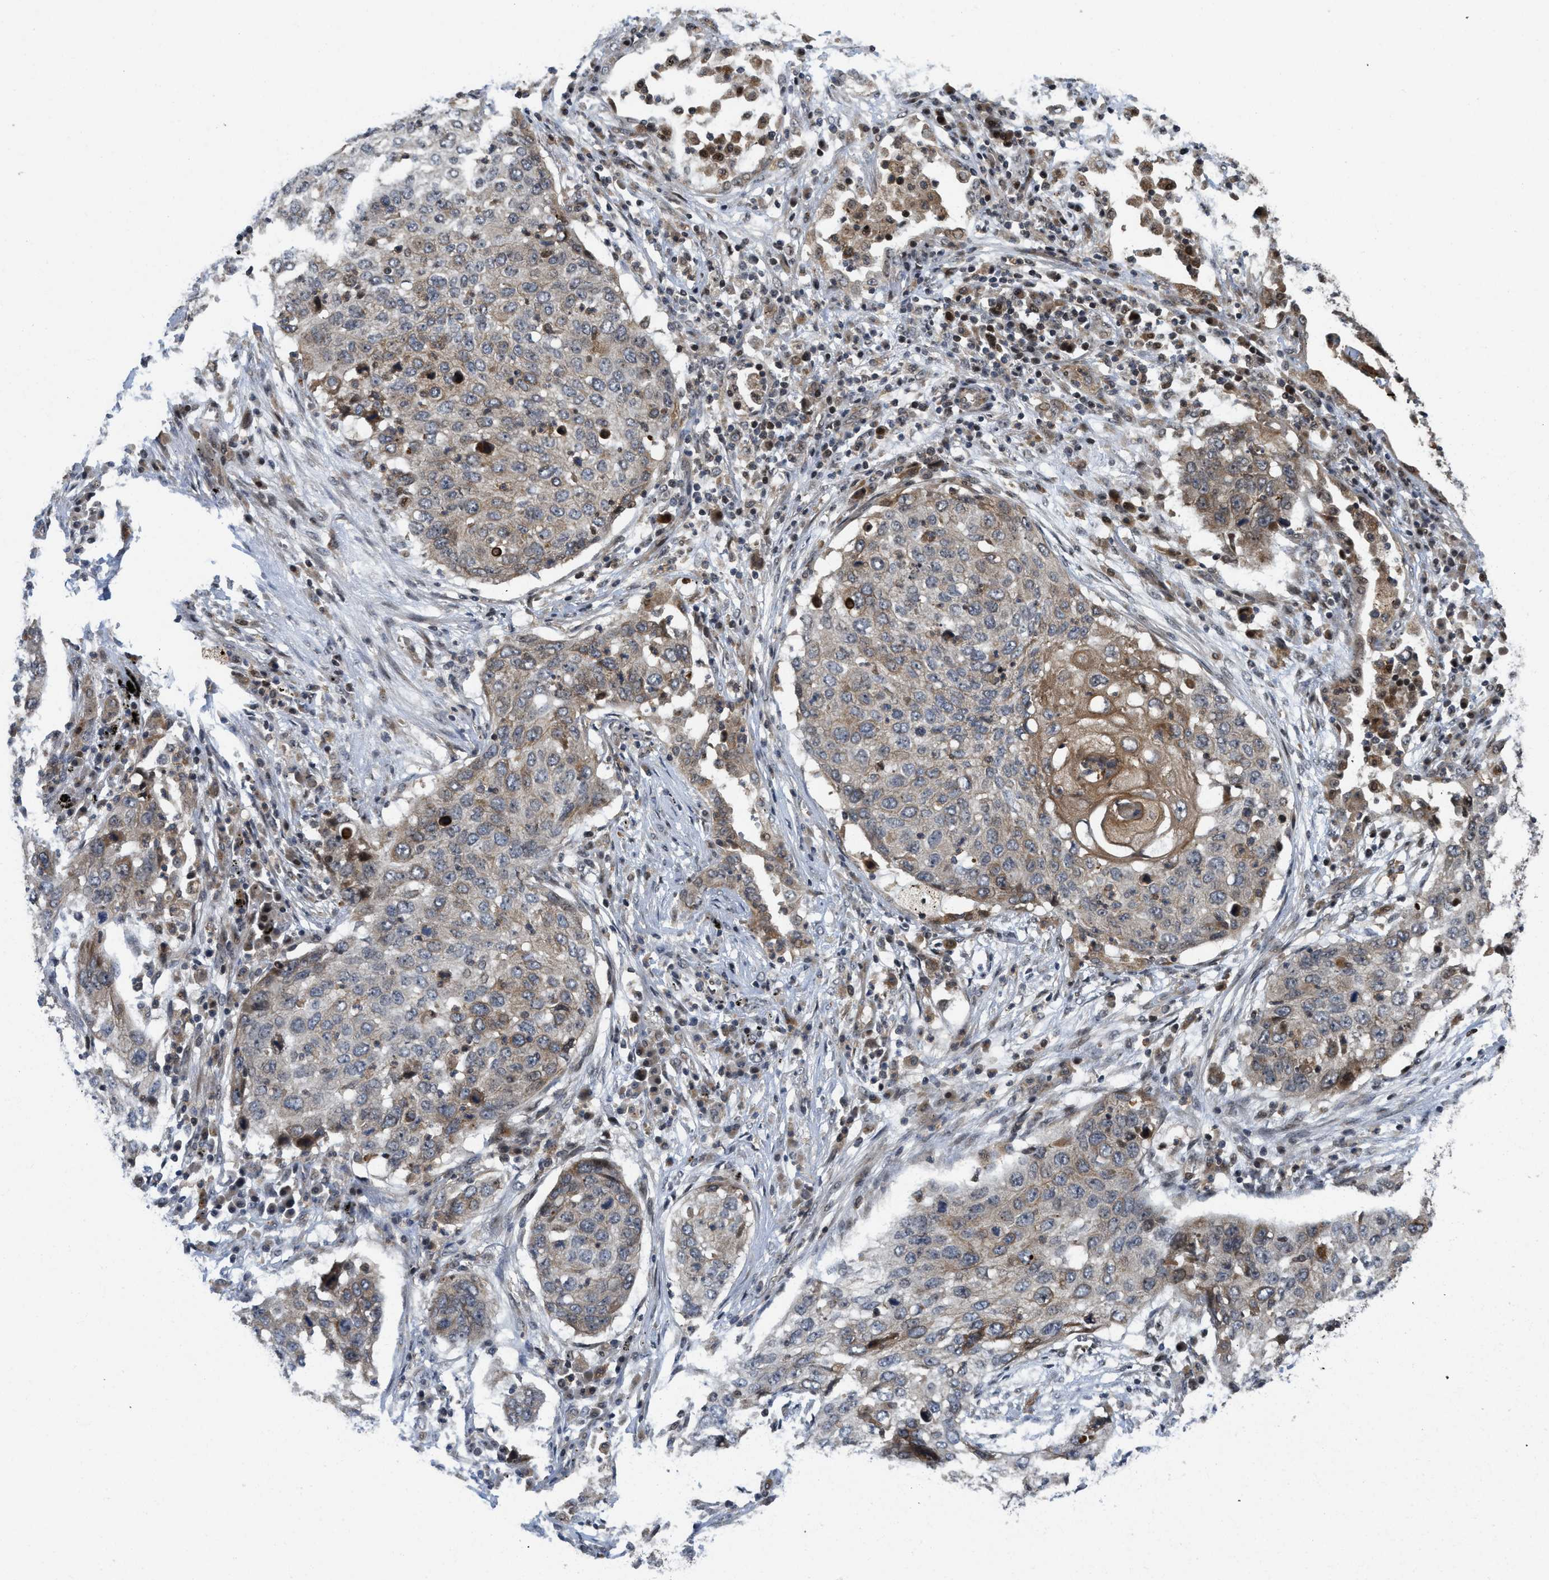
{"staining": {"intensity": "moderate", "quantity": "<25%", "location": "cytoplasmic/membranous"}, "tissue": "lung cancer", "cell_type": "Tumor cells", "image_type": "cancer", "snomed": [{"axis": "morphology", "description": "Squamous cell carcinoma, NOS"}, {"axis": "topography", "description": "Lung"}], "caption": "A high-resolution photomicrograph shows immunohistochemistry (IHC) staining of lung cancer (squamous cell carcinoma), which displays moderate cytoplasmic/membranous expression in about <25% of tumor cells.", "gene": "DNAJC28", "patient": {"sex": "female", "age": 63}}